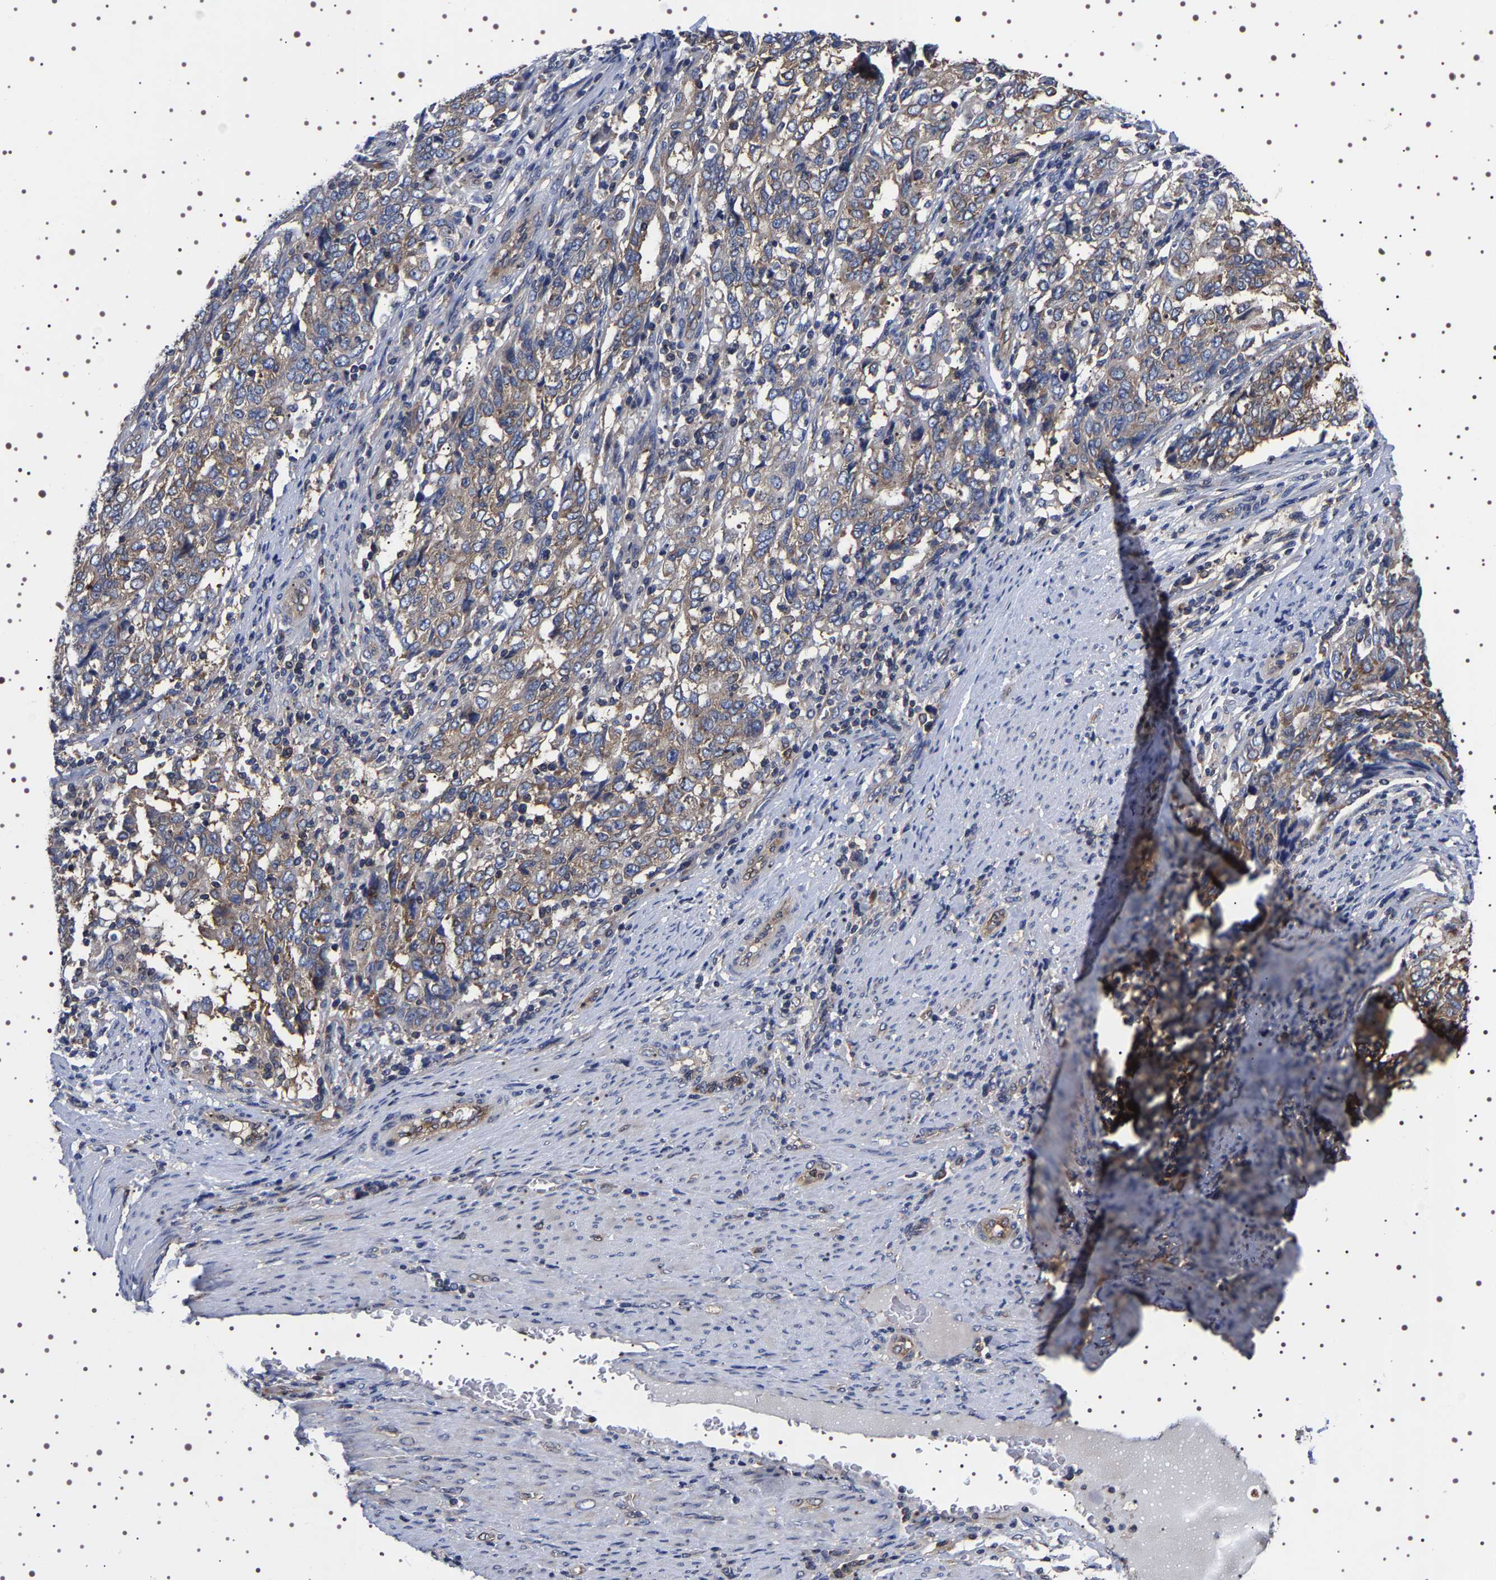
{"staining": {"intensity": "moderate", "quantity": ">75%", "location": "cytoplasmic/membranous"}, "tissue": "endometrial cancer", "cell_type": "Tumor cells", "image_type": "cancer", "snomed": [{"axis": "morphology", "description": "Adenocarcinoma, NOS"}, {"axis": "topography", "description": "Endometrium"}], "caption": "A brown stain highlights moderate cytoplasmic/membranous staining of a protein in human endometrial cancer (adenocarcinoma) tumor cells. Using DAB (brown) and hematoxylin (blue) stains, captured at high magnification using brightfield microscopy.", "gene": "DARS1", "patient": {"sex": "female", "age": 80}}